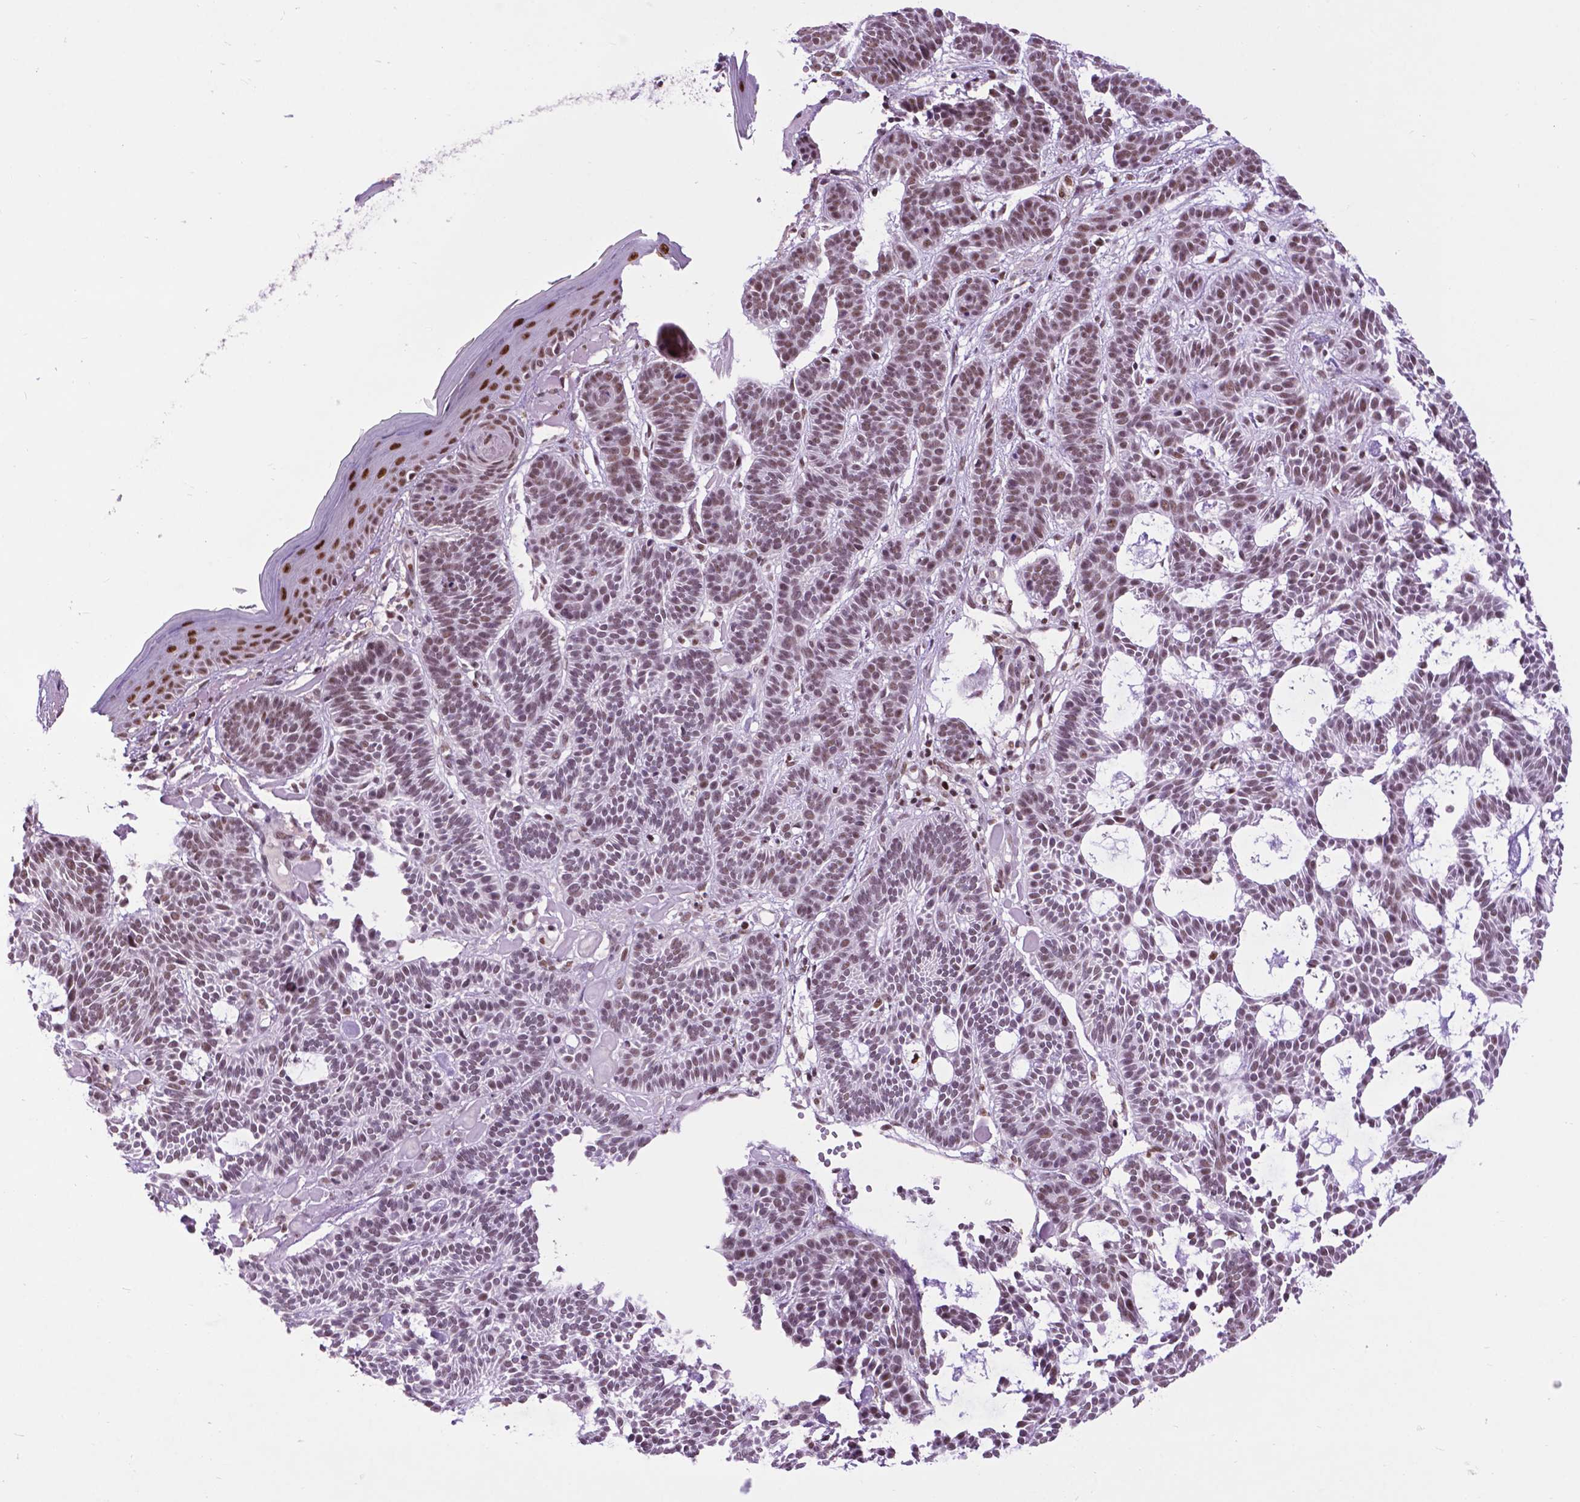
{"staining": {"intensity": "weak", "quantity": "<25%", "location": "nuclear"}, "tissue": "skin cancer", "cell_type": "Tumor cells", "image_type": "cancer", "snomed": [{"axis": "morphology", "description": "Basal cell carcinoma"}, {"axis": "topography", "description": "Skin"}], "caption": "Skin cancer (basal cell carcinoma) was stained to show a protein in brown. There is no significant positivity in tumor cells.", "gene": "EAF1", "patient": {"sex": "male", "age": 85}}